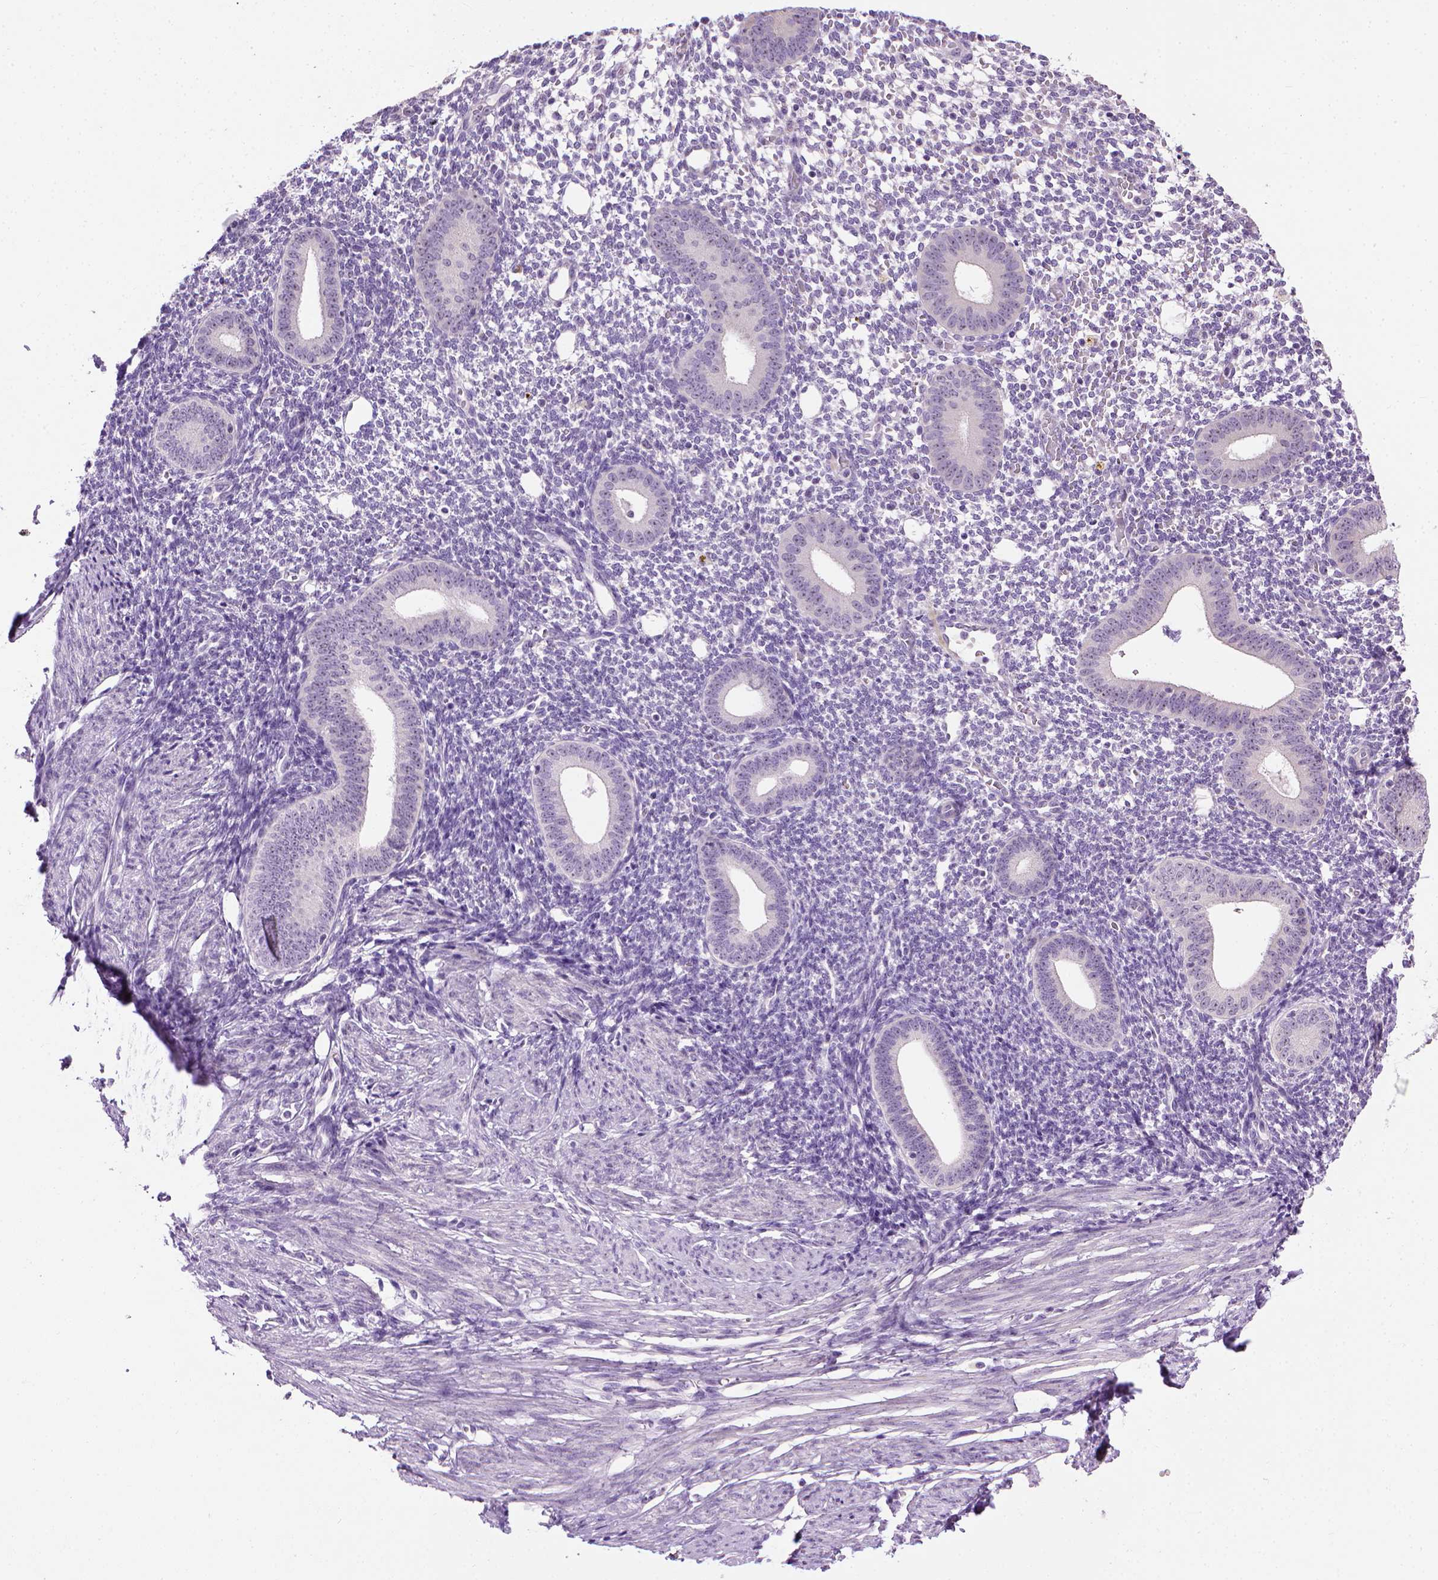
{"staining": {"intensity": "negative", "quantity": "none", "location": "none"}, "tissue": "endometrium", "cell_type": "Cells in endometrial stroma", "image_type": "normal", "snomed": [{"axis": "morphology", "description": "Normal tissue, NOS"}, {"axis": "topography", "description": "Endometrium"}], "caption": "The photomicrograph displays no significant positivity in cells in endometrial stroma of endometrium.", "gene": "UTP4", "patient": {"sex": "female", "age": 40}}